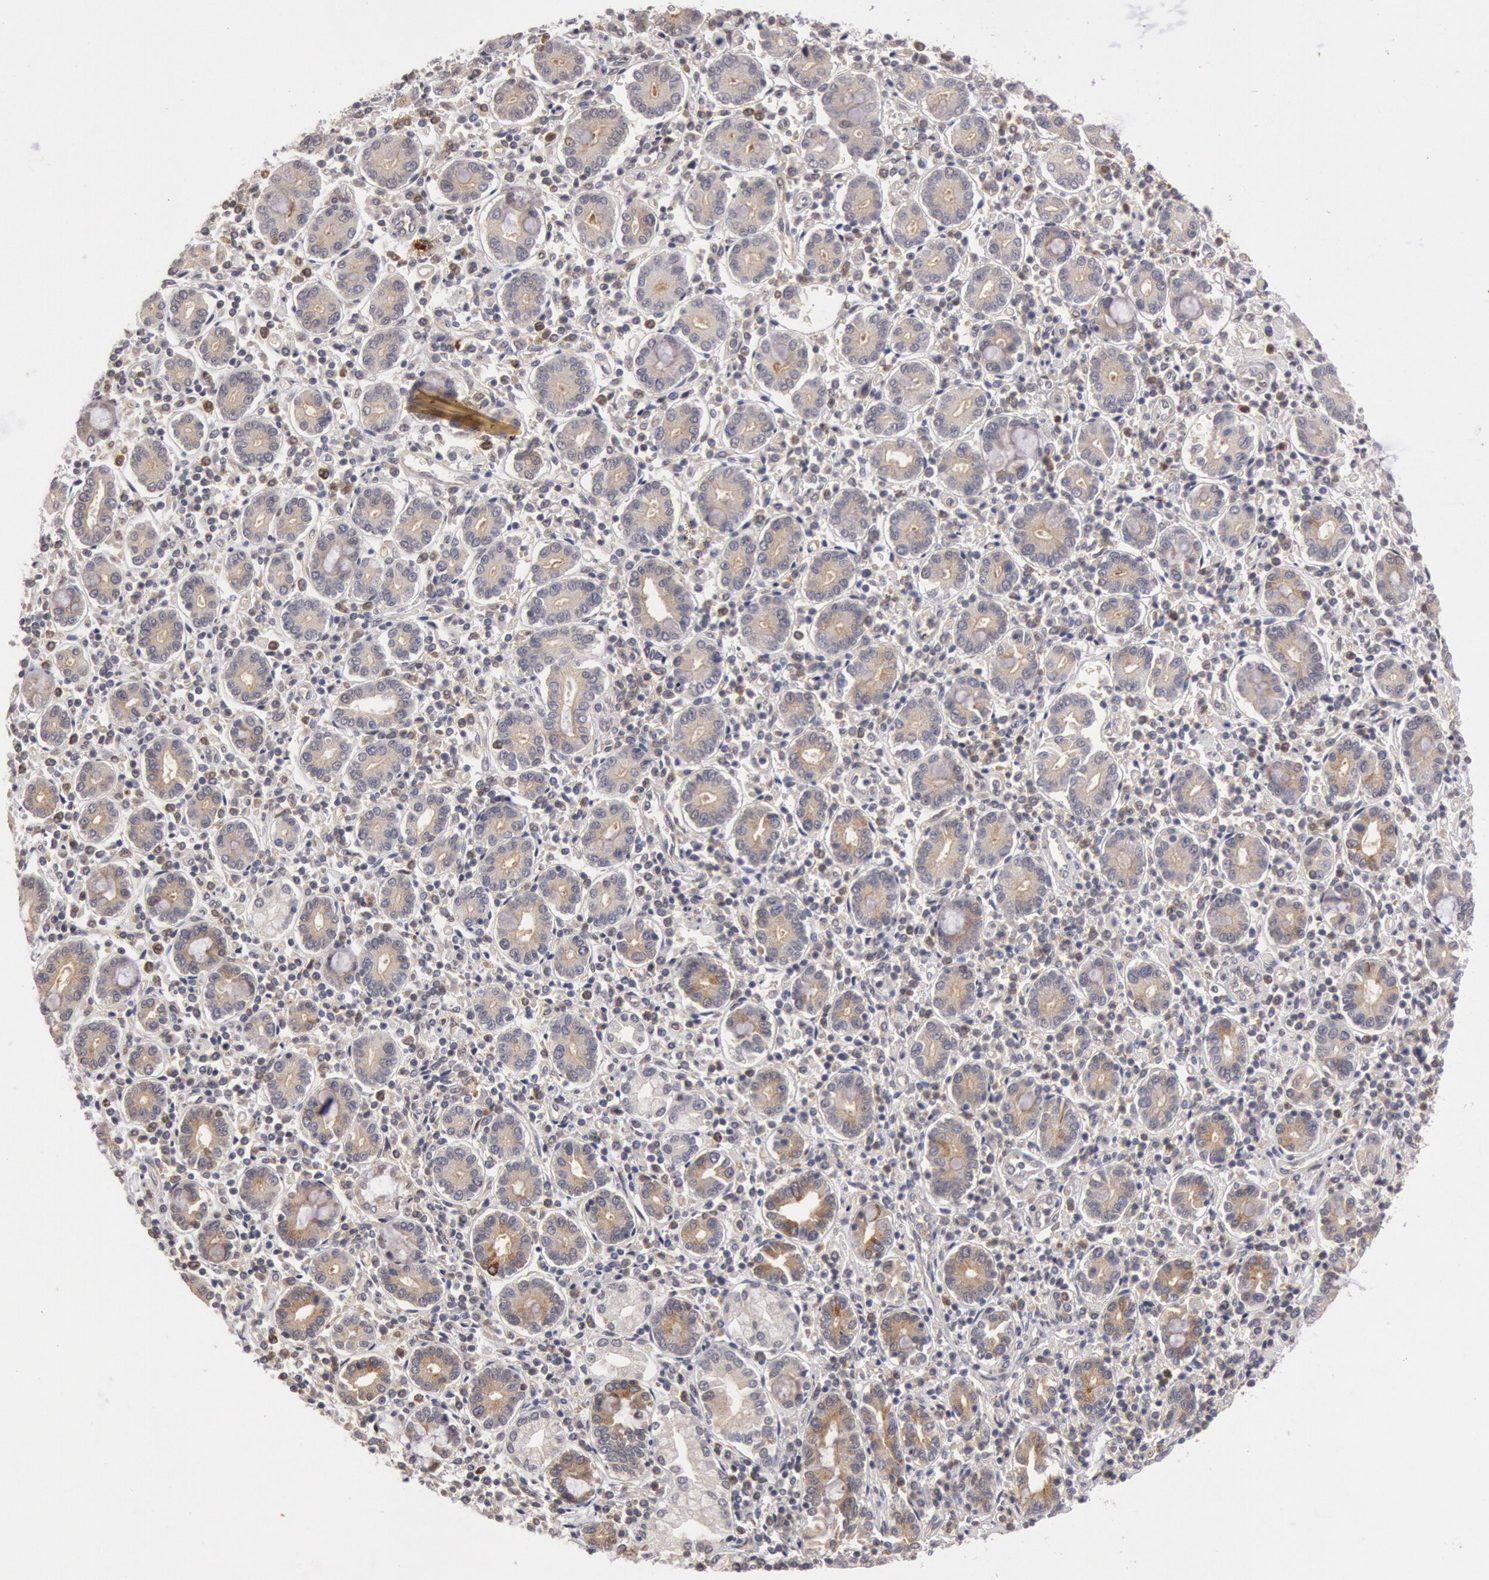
{"staining": {"intensity": "weak", "quantity": ">75%", "location": "cytoplasmic/membranous"}, "tissue": "pancreatic cancer", "cell_type": "Tumor cells", "image_type": "cancer", "snomed": [{"axis": "morphology", "description": "Adenocarcinoma, NOS"}, {"axis": "topography", "description": "Pancreas"}], "caption": "Immunohistochemical staining of adenocarcinoma (pancreatic) exhibits weak cytoplasmic/membranous protein expression in approximately >75% of tumor cells. The protein of interest is shown in brown color, while the nuclei are stained blue.", "gene": "PLA2G6", "patient": {"sex": "female", "age": 57}}